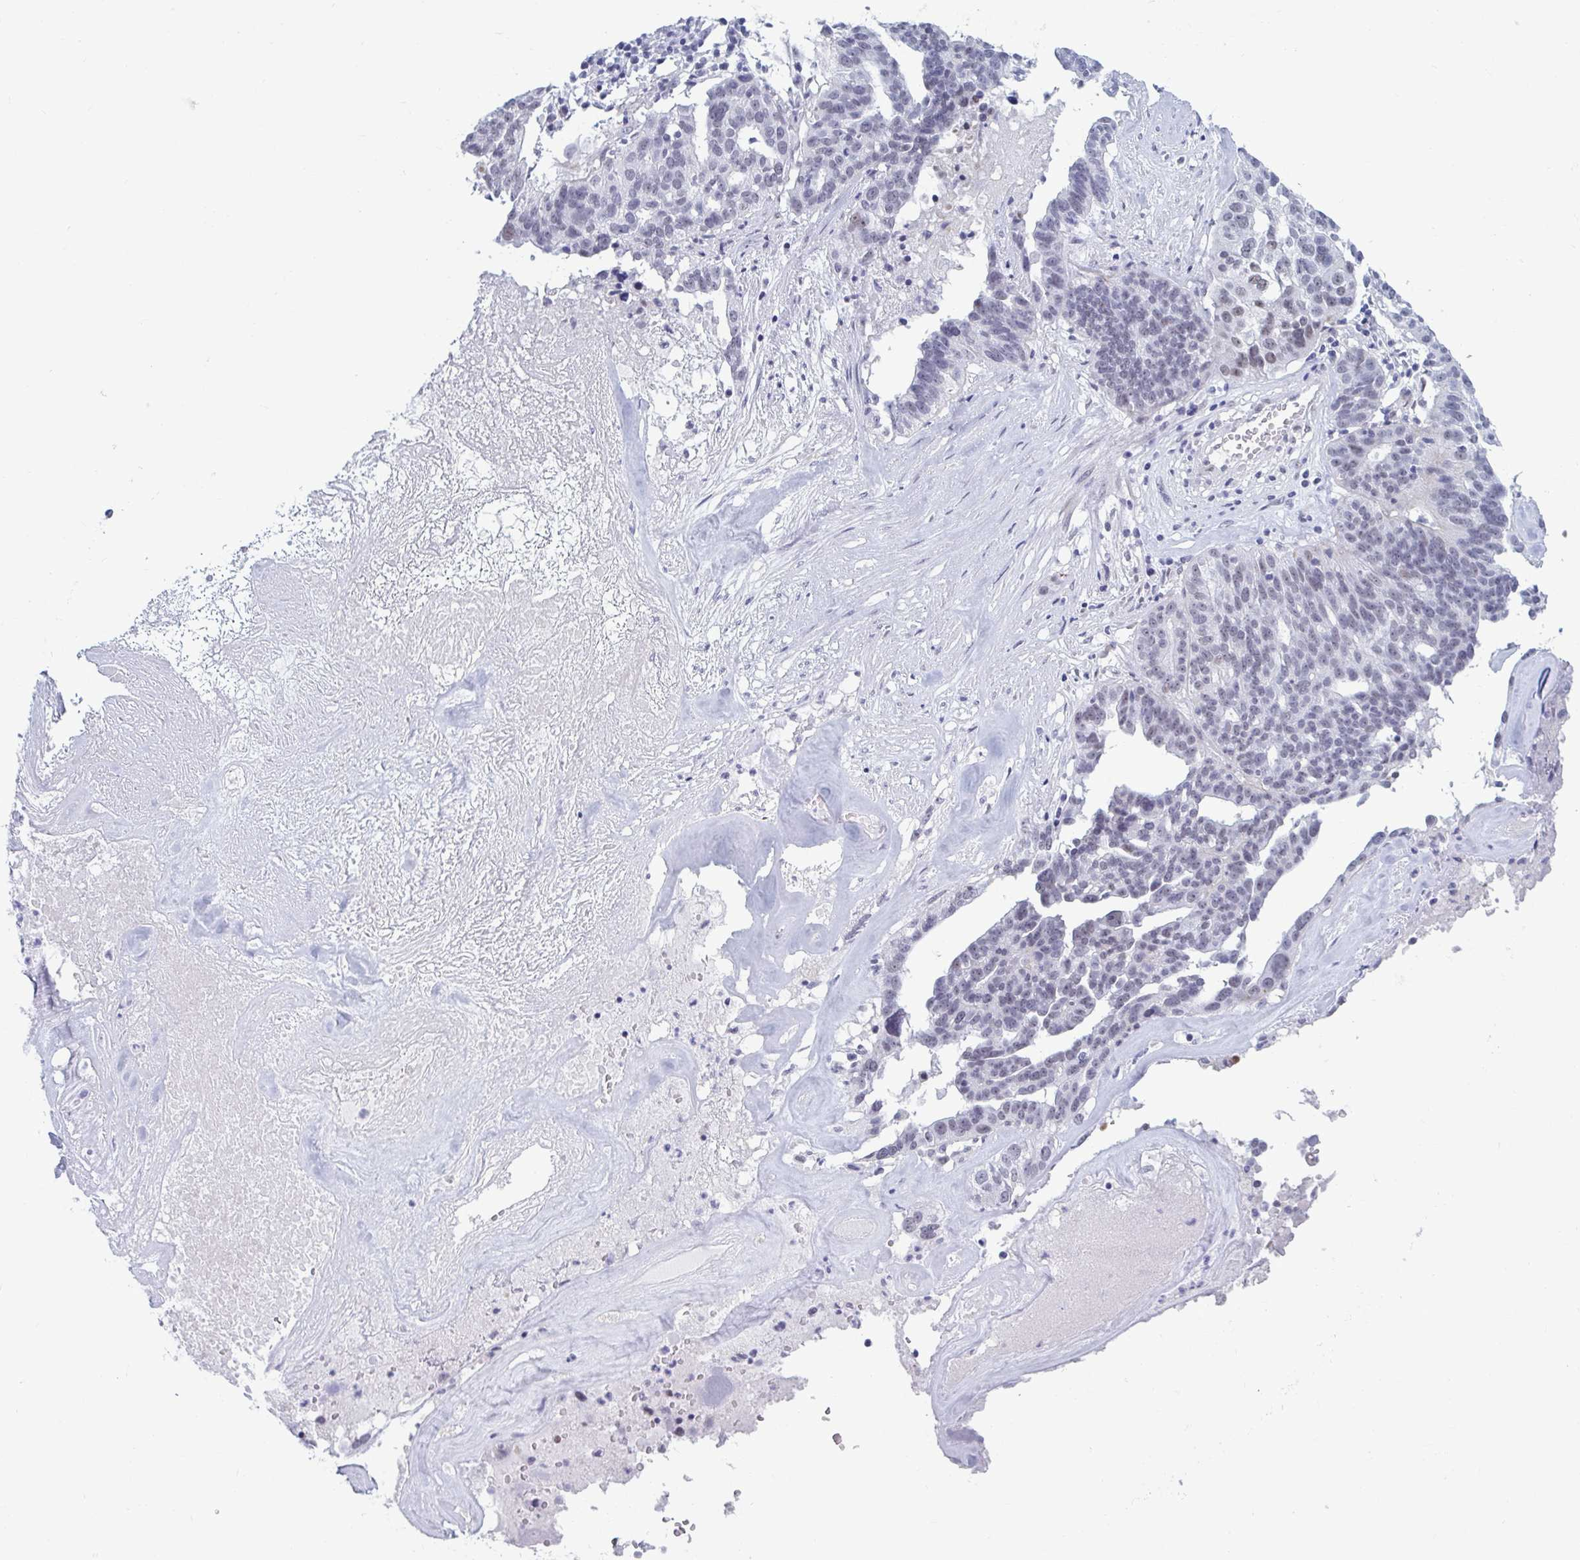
{"staining": {"intensity": "negative", "quantity": "none", "location": "none"}, "tissue": "ovarian cancer", "cell_type": "Tumor cells", "image_type": "cancer", "snomed": [{"axis": "morphology", "description": "Cystadenocarcinoma, serous, NOS"}, {"axis": "topography", "description": "Ovary"}], "caption": "This is an immunohistochemistry micrograph of human ovarian cancer (serous cystadenocarcinoma). There is no staining in tumor cells.", "gene": "MSMB", "patient": {"sex": "female", "age": 59}}